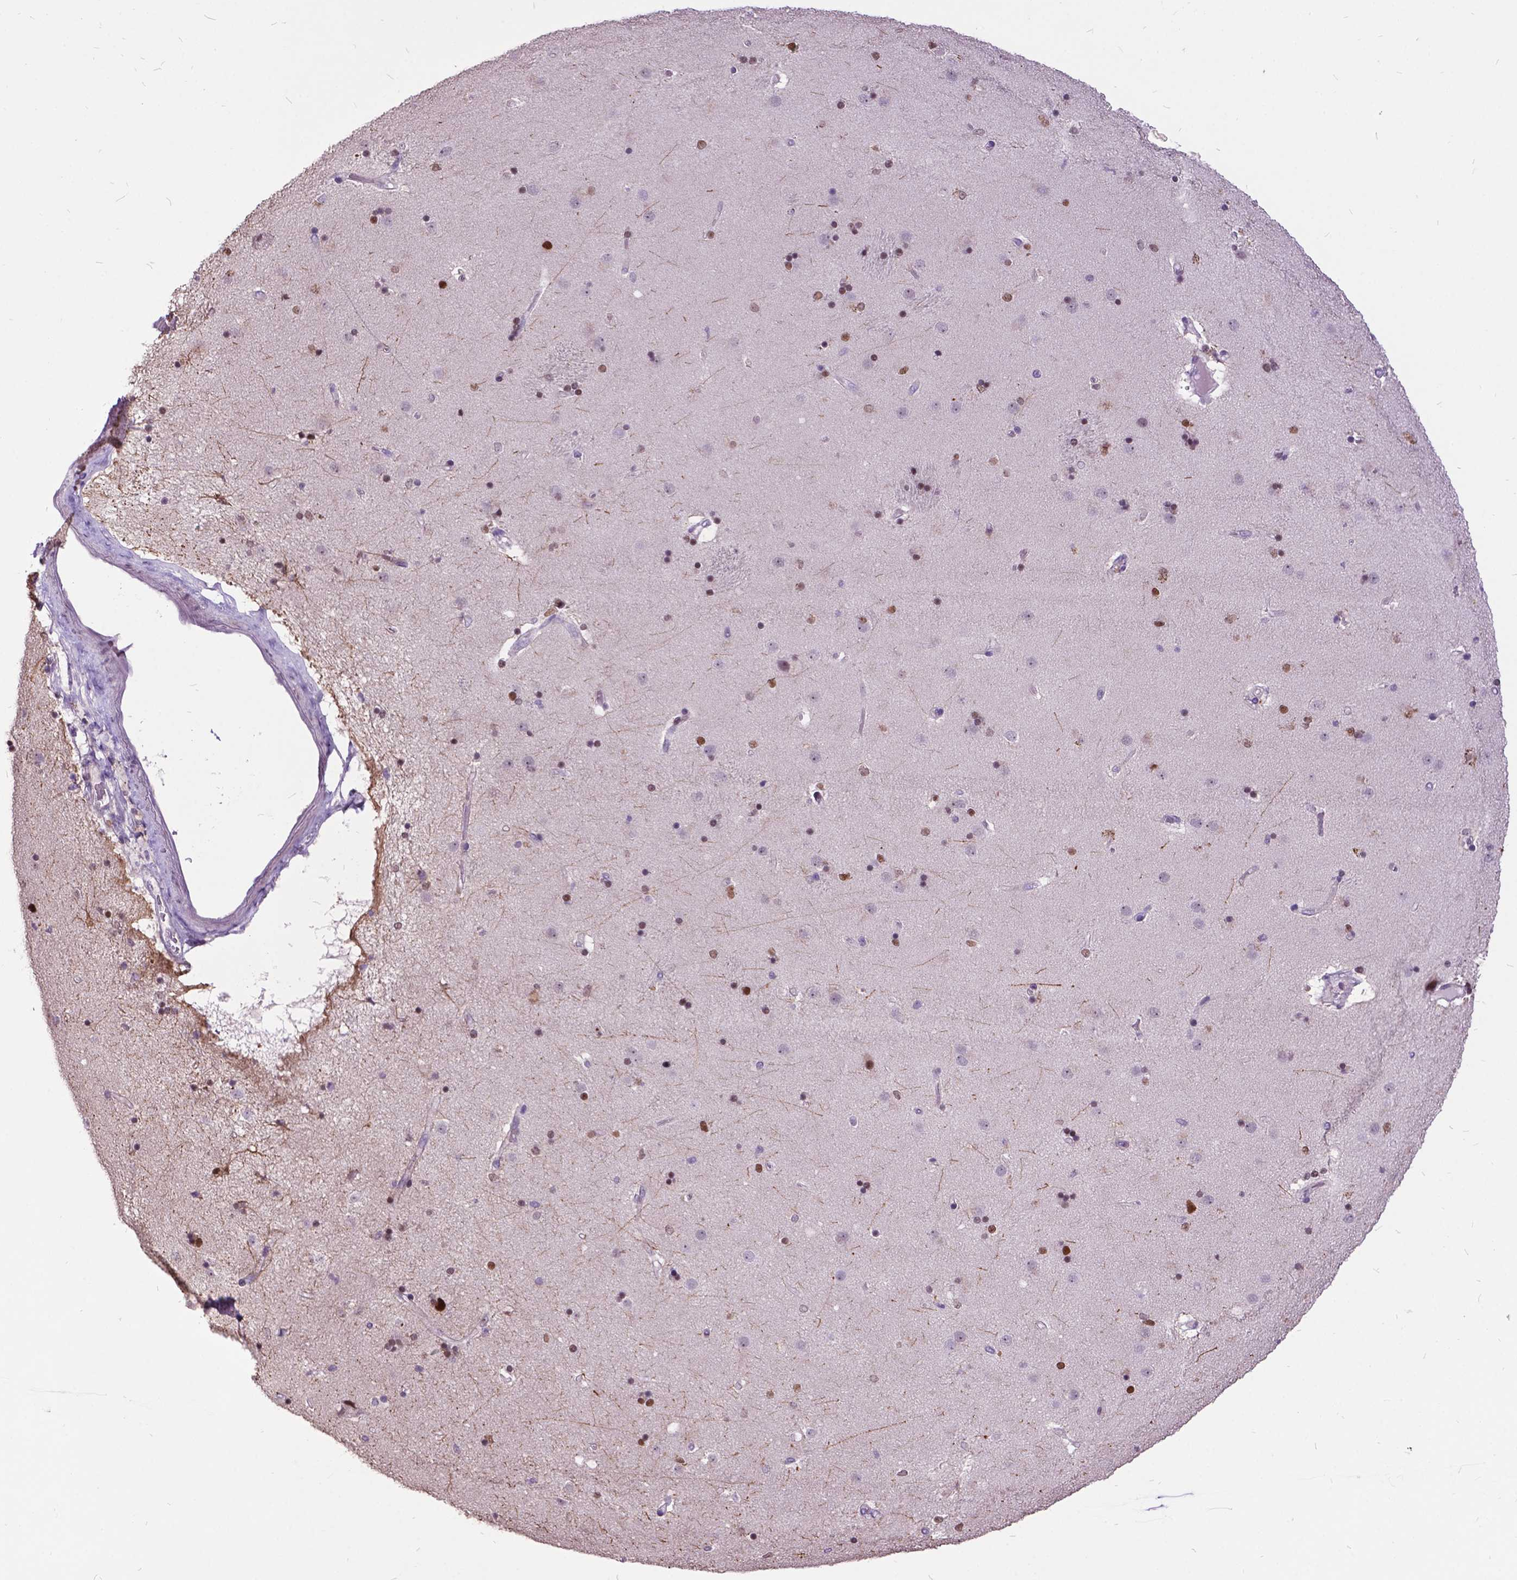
{"staining": {"intensity": "moderate", "quantity": "<25%", "location": "nuclear"}, "tissue": "caudate", "cell_type": "Glial cells", "image_type": "normal", "snomed": [{"axis": "morphology", "description": "Normal tissue, NOS"}, {"axis": "topography", "description": "Lateral ventricle wall"}], "caption": "Immunohistochemical staining of unremarkable caudate demonstrates moderate nuclear protein staining in approximately <25% of glial cells. (DAB IHC with brightfield microscopy, high magnification).", "gene": "DPF3", "patient": {"sex": "female", "age": 71}}